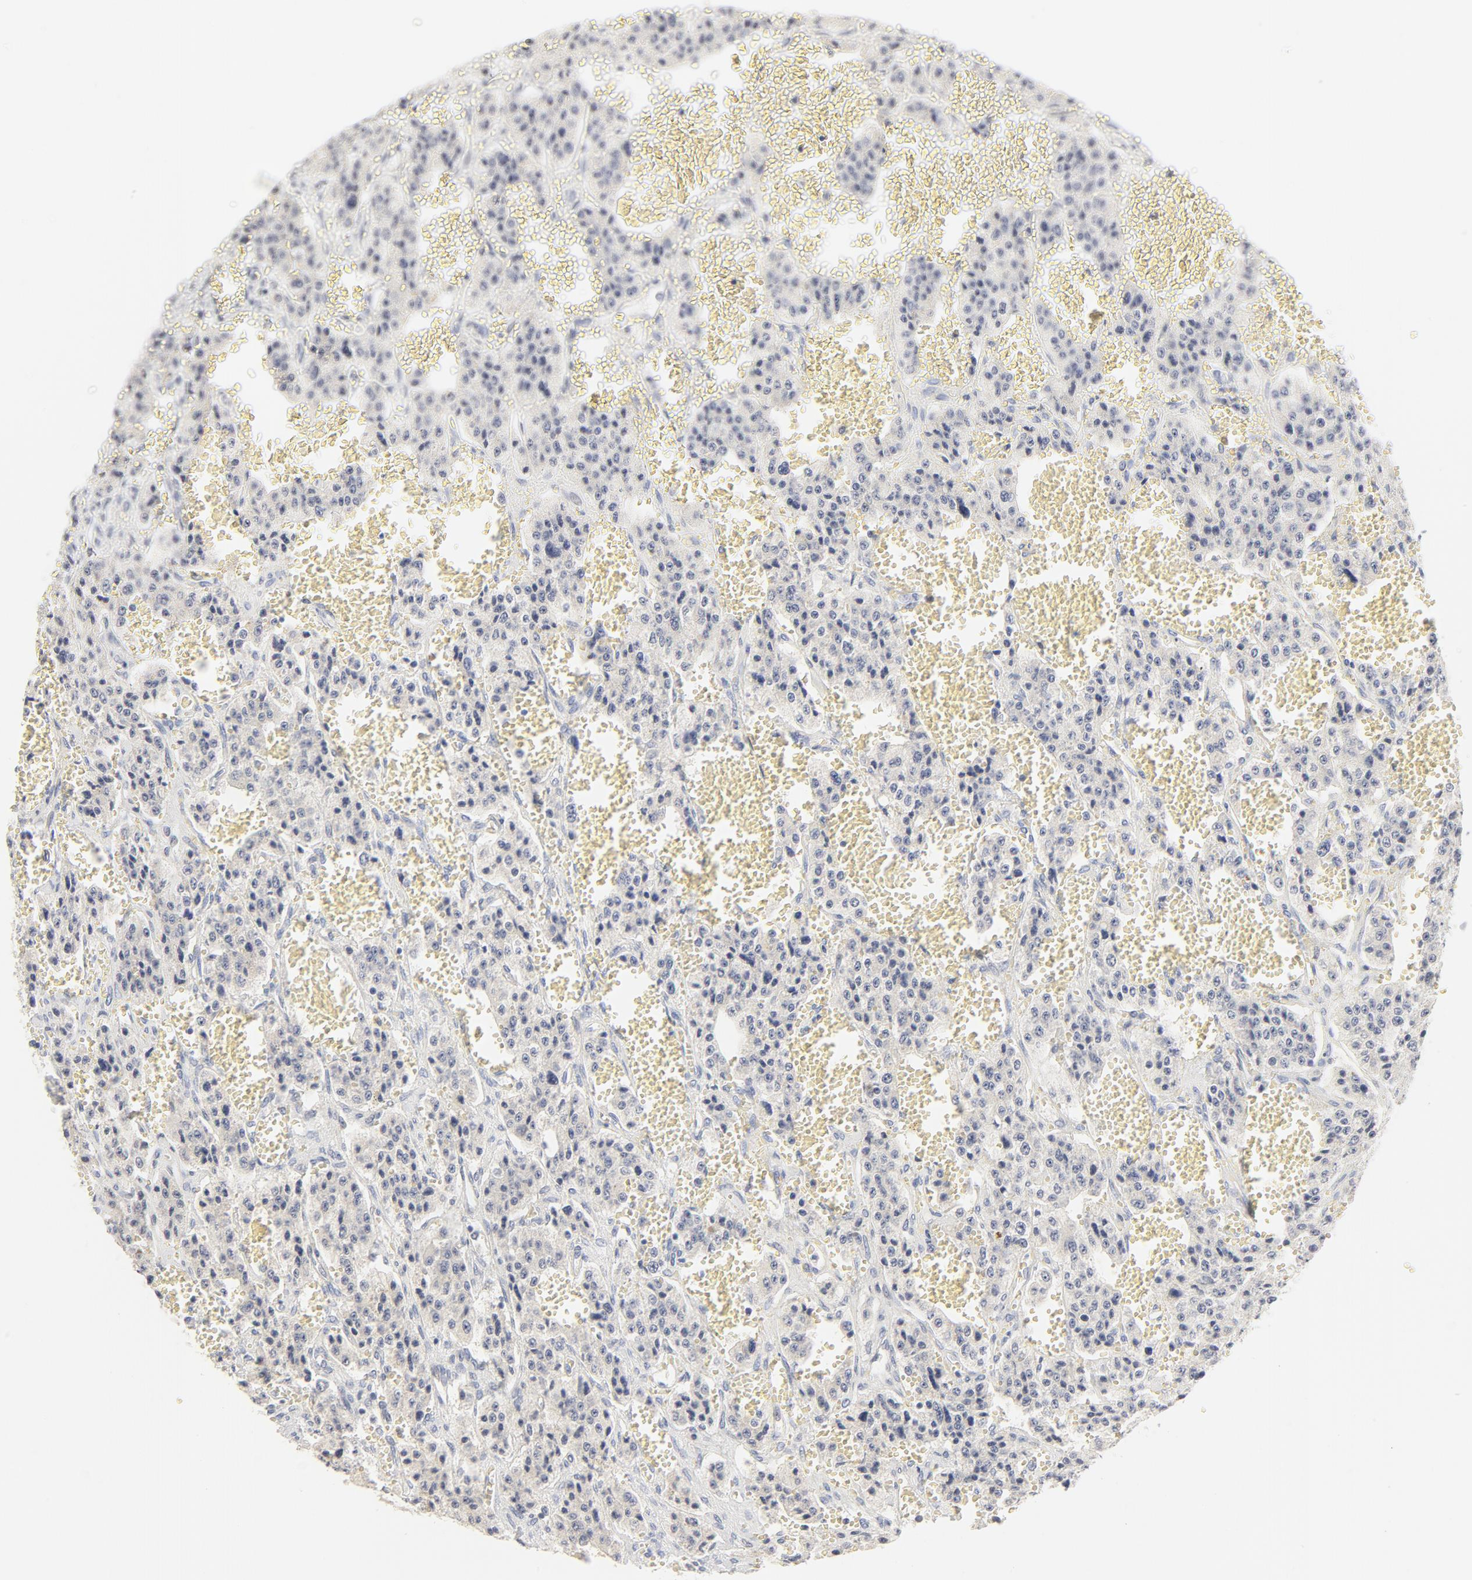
{"staining": {"intensity": "negative", "quantity": "none", "location": "none"}, "tissue": "carcinoid", "cell_type": "Tumor cells", "image_type": "cancer", "snomed": [{"axis": "morphology", "description": "Carcinoid, malignant, NOS"}, {"axis": "topography", "description": "Small intestine"}], "caption": "Protein analysis of carcinoid (malignant) shows no significant staining in tumor cells. (DAB (3,3'-diaminobenzidine) immunohistochemistry visualized using brightfield microscopy, high magnification).", "gene": "FCGBP", "patient": {"sex": "male", "age": 52}}